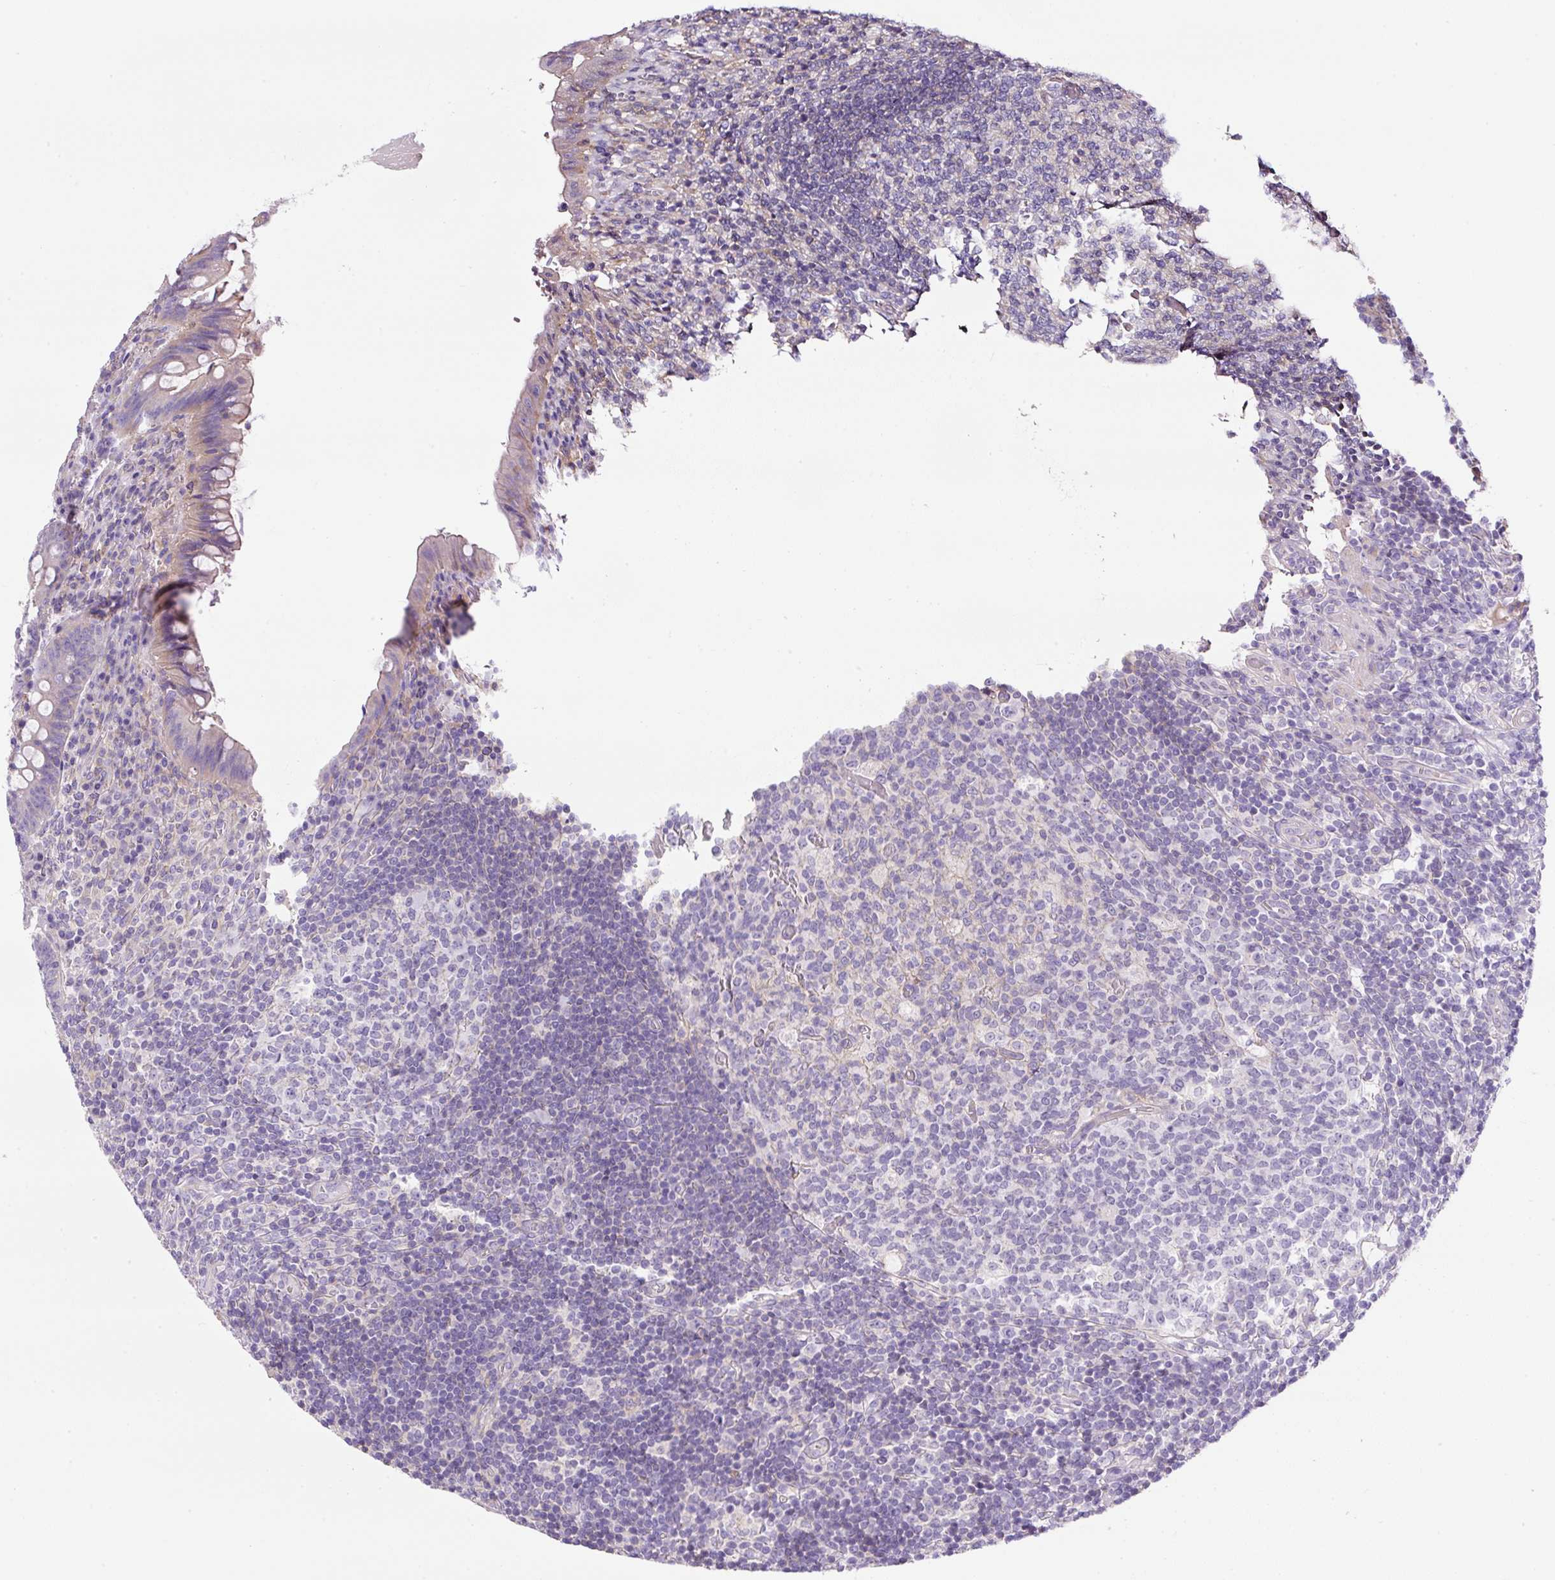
{"staining": {"intensity": "negative", "quantity": "none", "location": "none"}, "tissue": "appendix", "cell_type": "Glandular cells", "image_type": "normal", "snomed": [{"axis": "morphology", "description": "Normal tissue, NOS"}, {"axis": "topography", "description": "Appendix"}], "caption": "High power microscopy micrograph of an immunohistochemistry (IHC) photomicrograph of unremarkable appendix, revealing no significant staining in glandular cells.", "gene": "NPTN", "patient": {"sex": "female", "age": 43}}